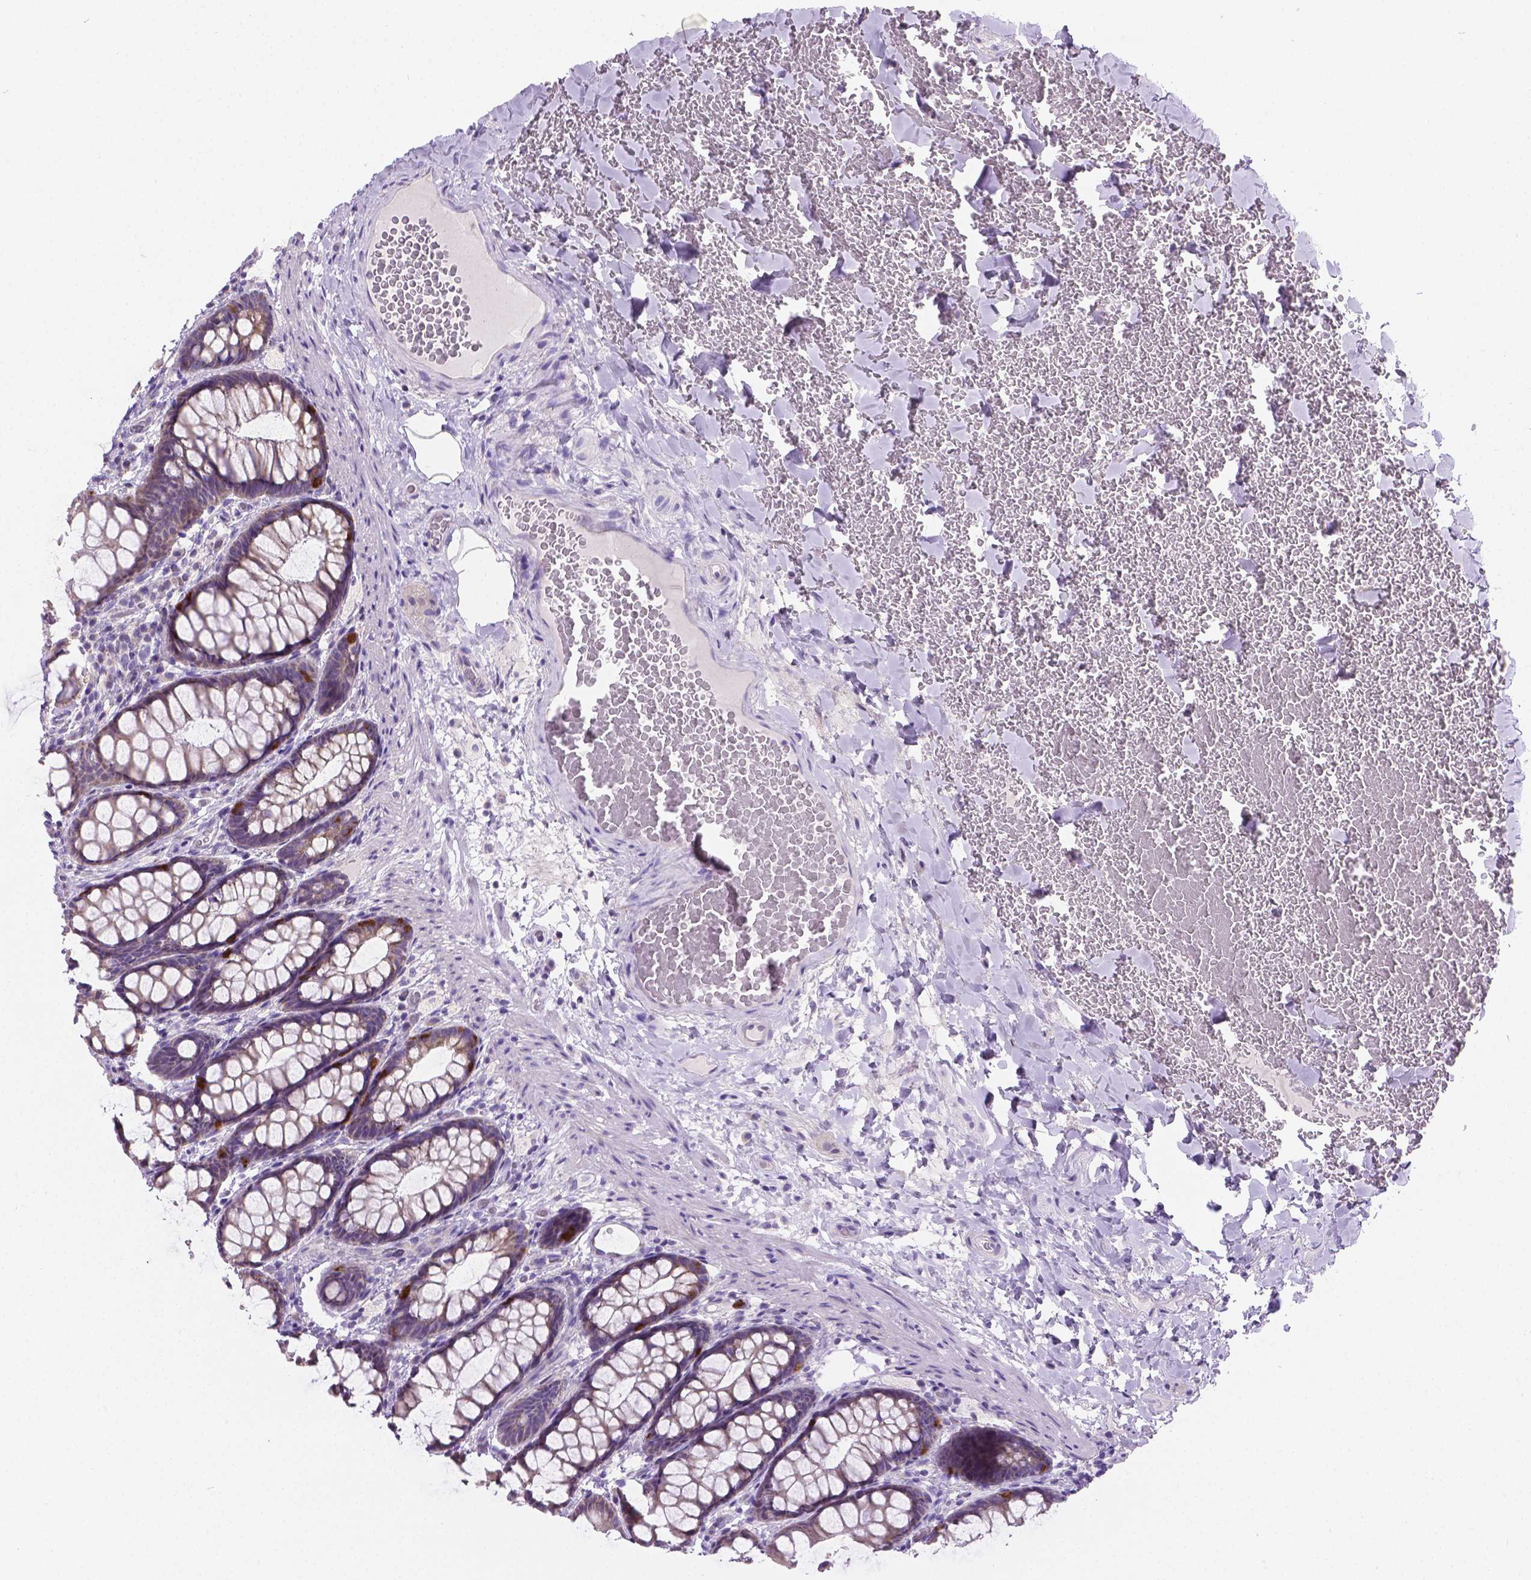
{"staining": {"intensity": "negative", "quantity": "none", "location": "none"}, "tissue": "colon", "cell_type": "Endothelial cells", "image_type": "normal", "snomed": [{"axis": "morphology", "description": "Normal tissue, NOS"}, {"axis": "topography", "description": "Colon"}], "caption": "Colon stained for a protein using immunohistochemistry displays no positivity endothelial cells.", "gene": "CSPG5", "patient": {"sex": "male", "age": 47}}